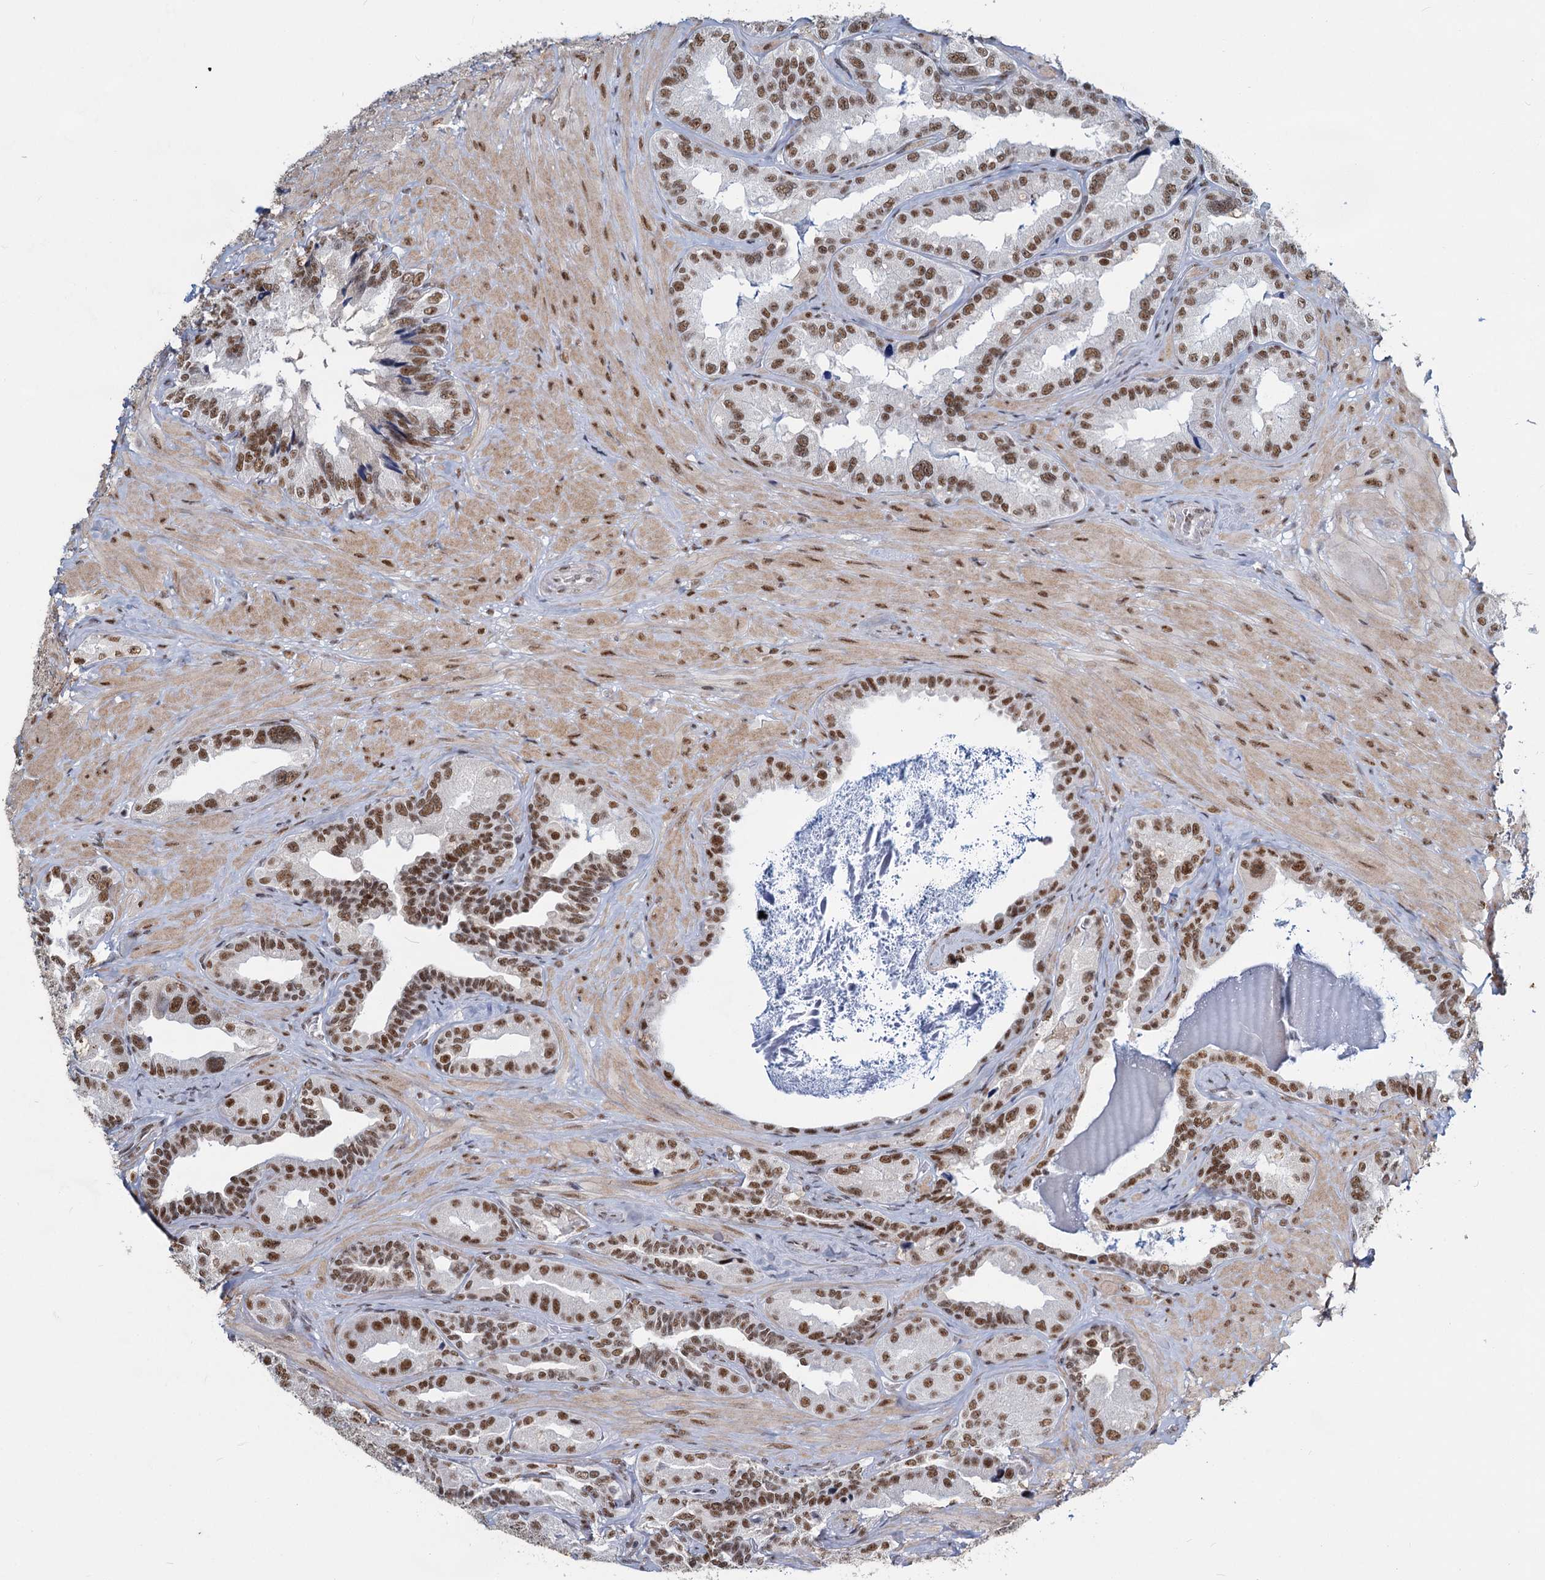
{"staining": {"intensity": "moderate", "quantity": ">75%", "location": "nuclear"}, "tissue": "seminal vesicle", "cell_type": "Glandular cells", "image_type": "normal", "snomed": [{"axis": "morphology", "description": "Normal tissue, NOS"}, {"axis": "topography", "description": "Seminal veicle"}, {"axis": "topography", "description": "Peripheral nerve tissue"}], "caption": "Glandular cells exhibit moderate nuclear staining in approximately >75% of cells in unremarkable seminal vesicle.", "gene": "METTL14", "patient": {"sex": "male", "age": 67}}